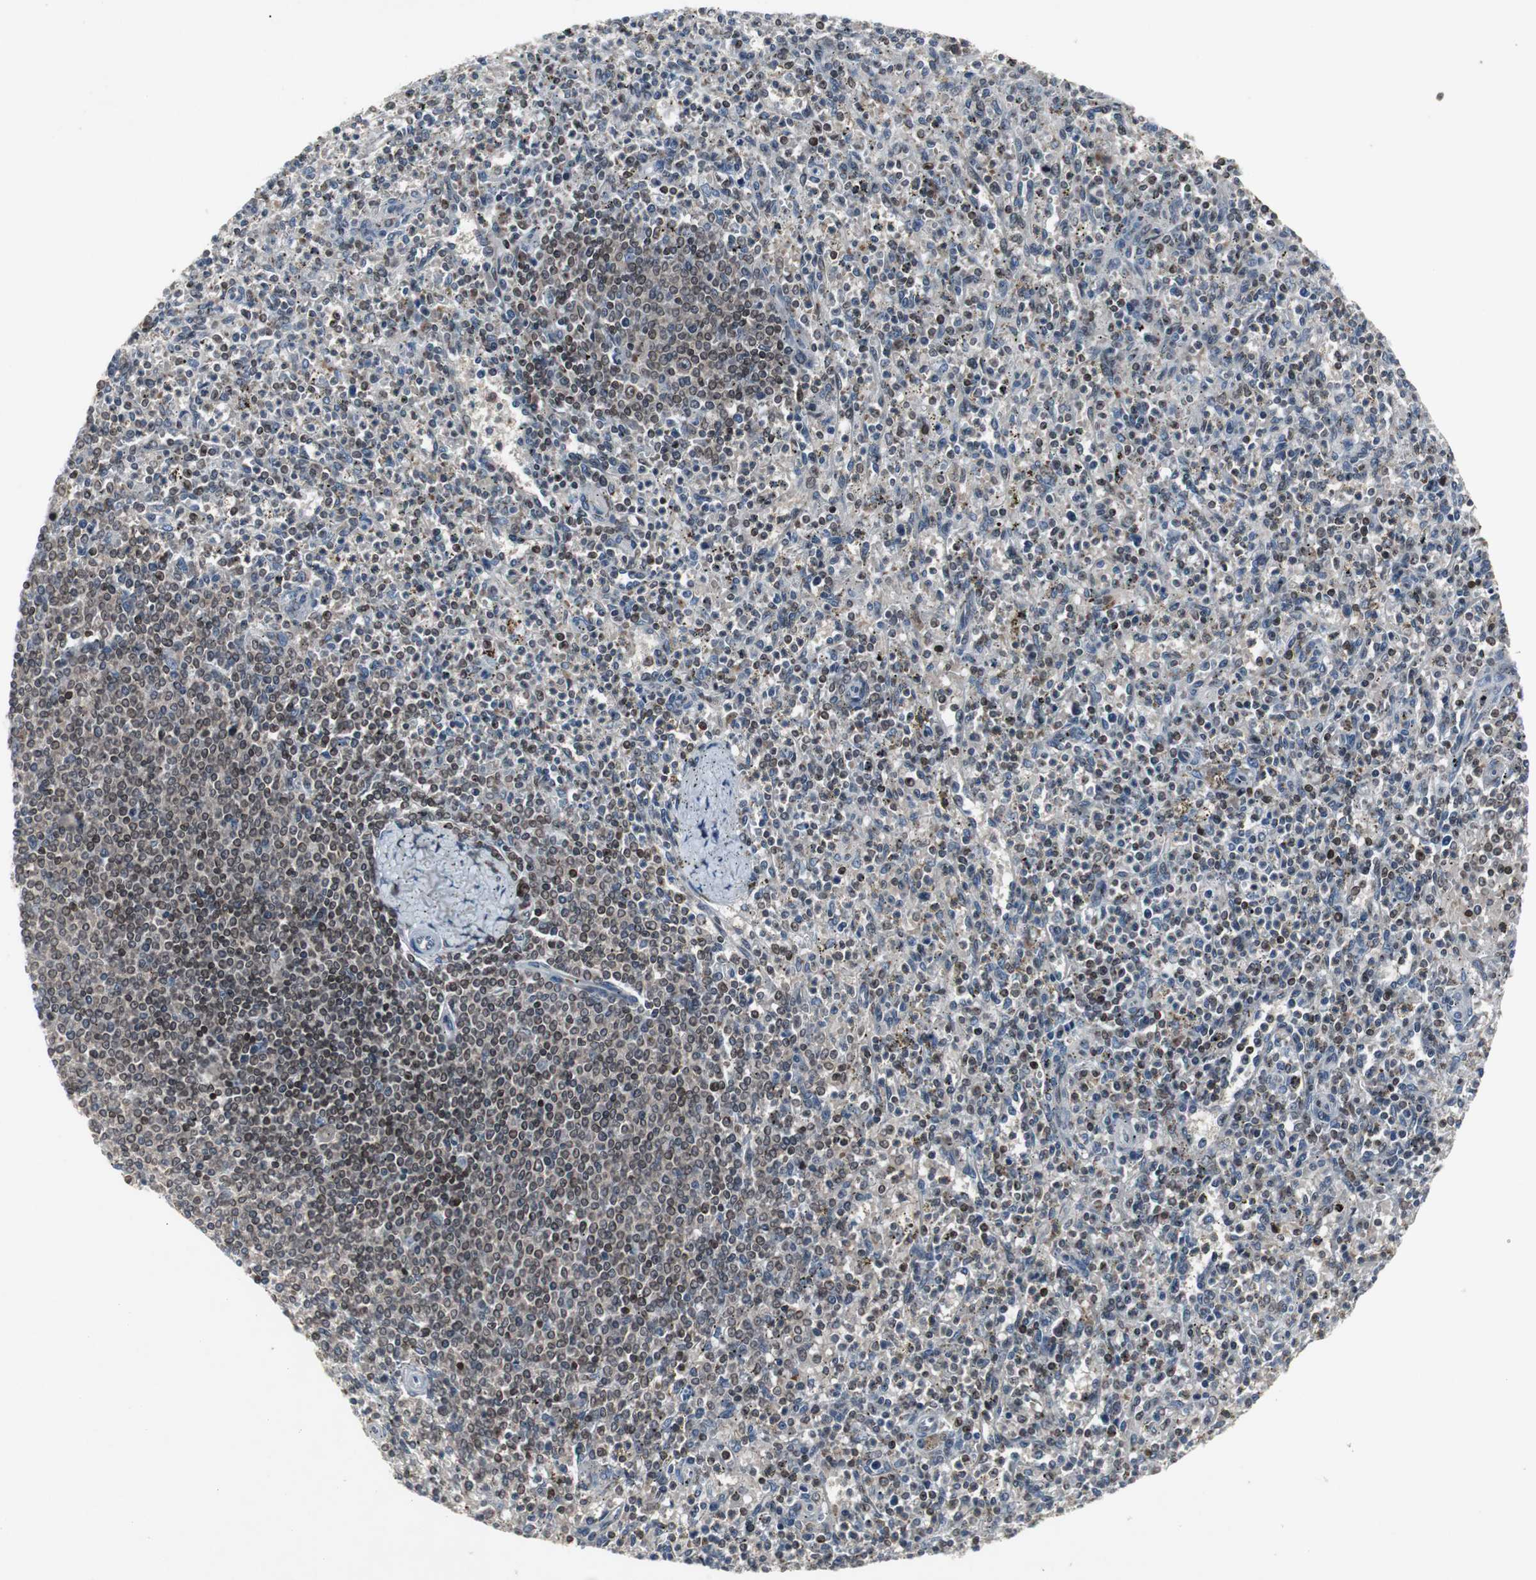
{"staining": {"intensity": "moderate", "quantity": "<25%", "location": "nuclear"}, "tissue": "spleen", "cell_type": "Cells in red pulp", "image_type": "normal", "snomed": [{"axis": "morphology", "description": "Normal tissue, NOS"}, {"axis": "topography", "description": "Spleen"}], "caption": "High-power microscopy captured an IHC histopathology image of benign spleen, revealing moderate nuclear expression in approximately <25% of cells in red pulp.", "gene": "ZNF396", "patient": {"sex": "male", "age": 72}}